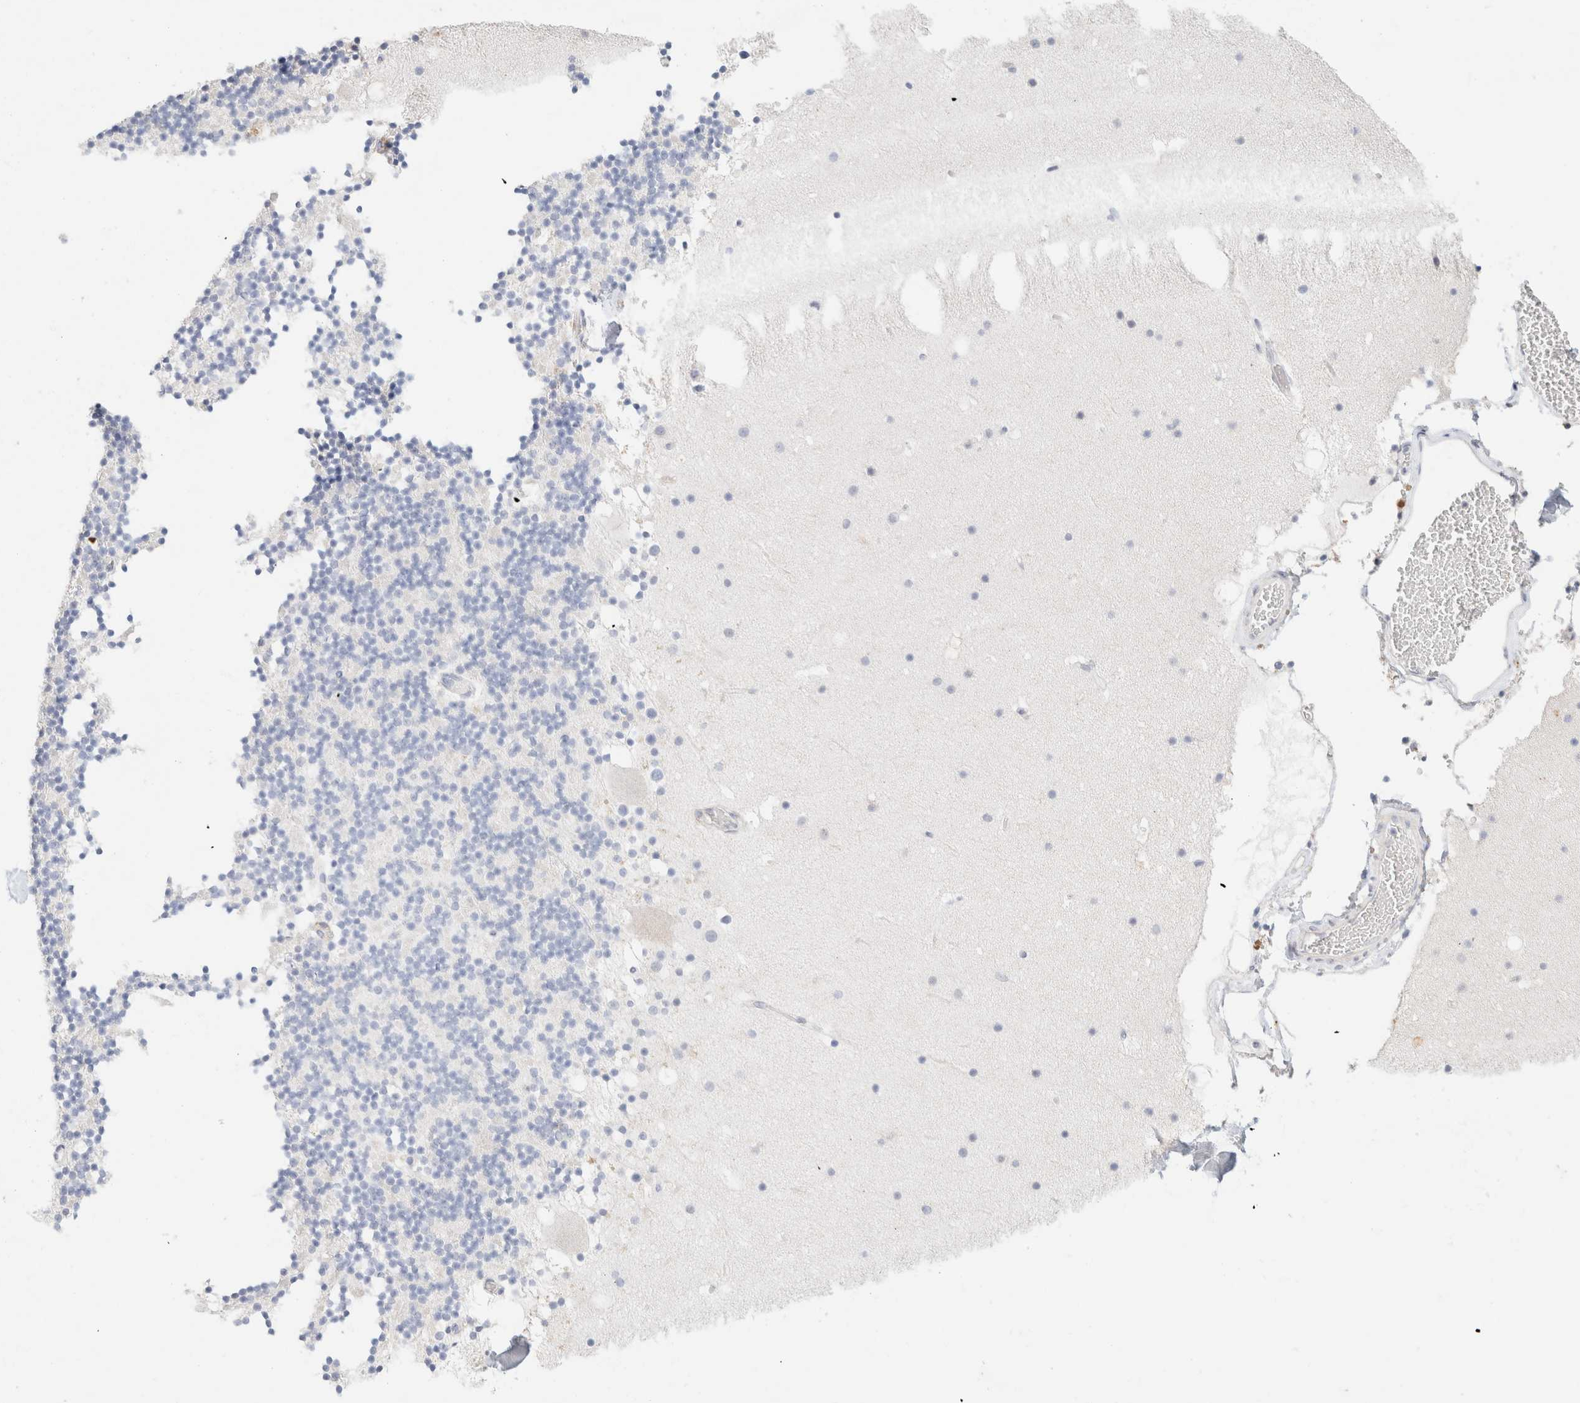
{"staining": {"intensity": "negative", "quantity": "none", "location": "none"}, "tissue": "cerebellum", "cell_type": "Cells in granular layer", "image_type": "normal", "snomed": [{"axis": "morphology", "description": "Normal tissue, NOS"}, {"axis": "topography", "description": "Cerebellum"}], "caption": "This photomicrograph is of benign cerebellum stained with immunohistochemistry (IHC) to label a protein in brown with the nuclei are counter-stained blue. There is no staining in cells in granular layer.", "gene": "CA12", "patient": {"sex": "male", "age": 57}}